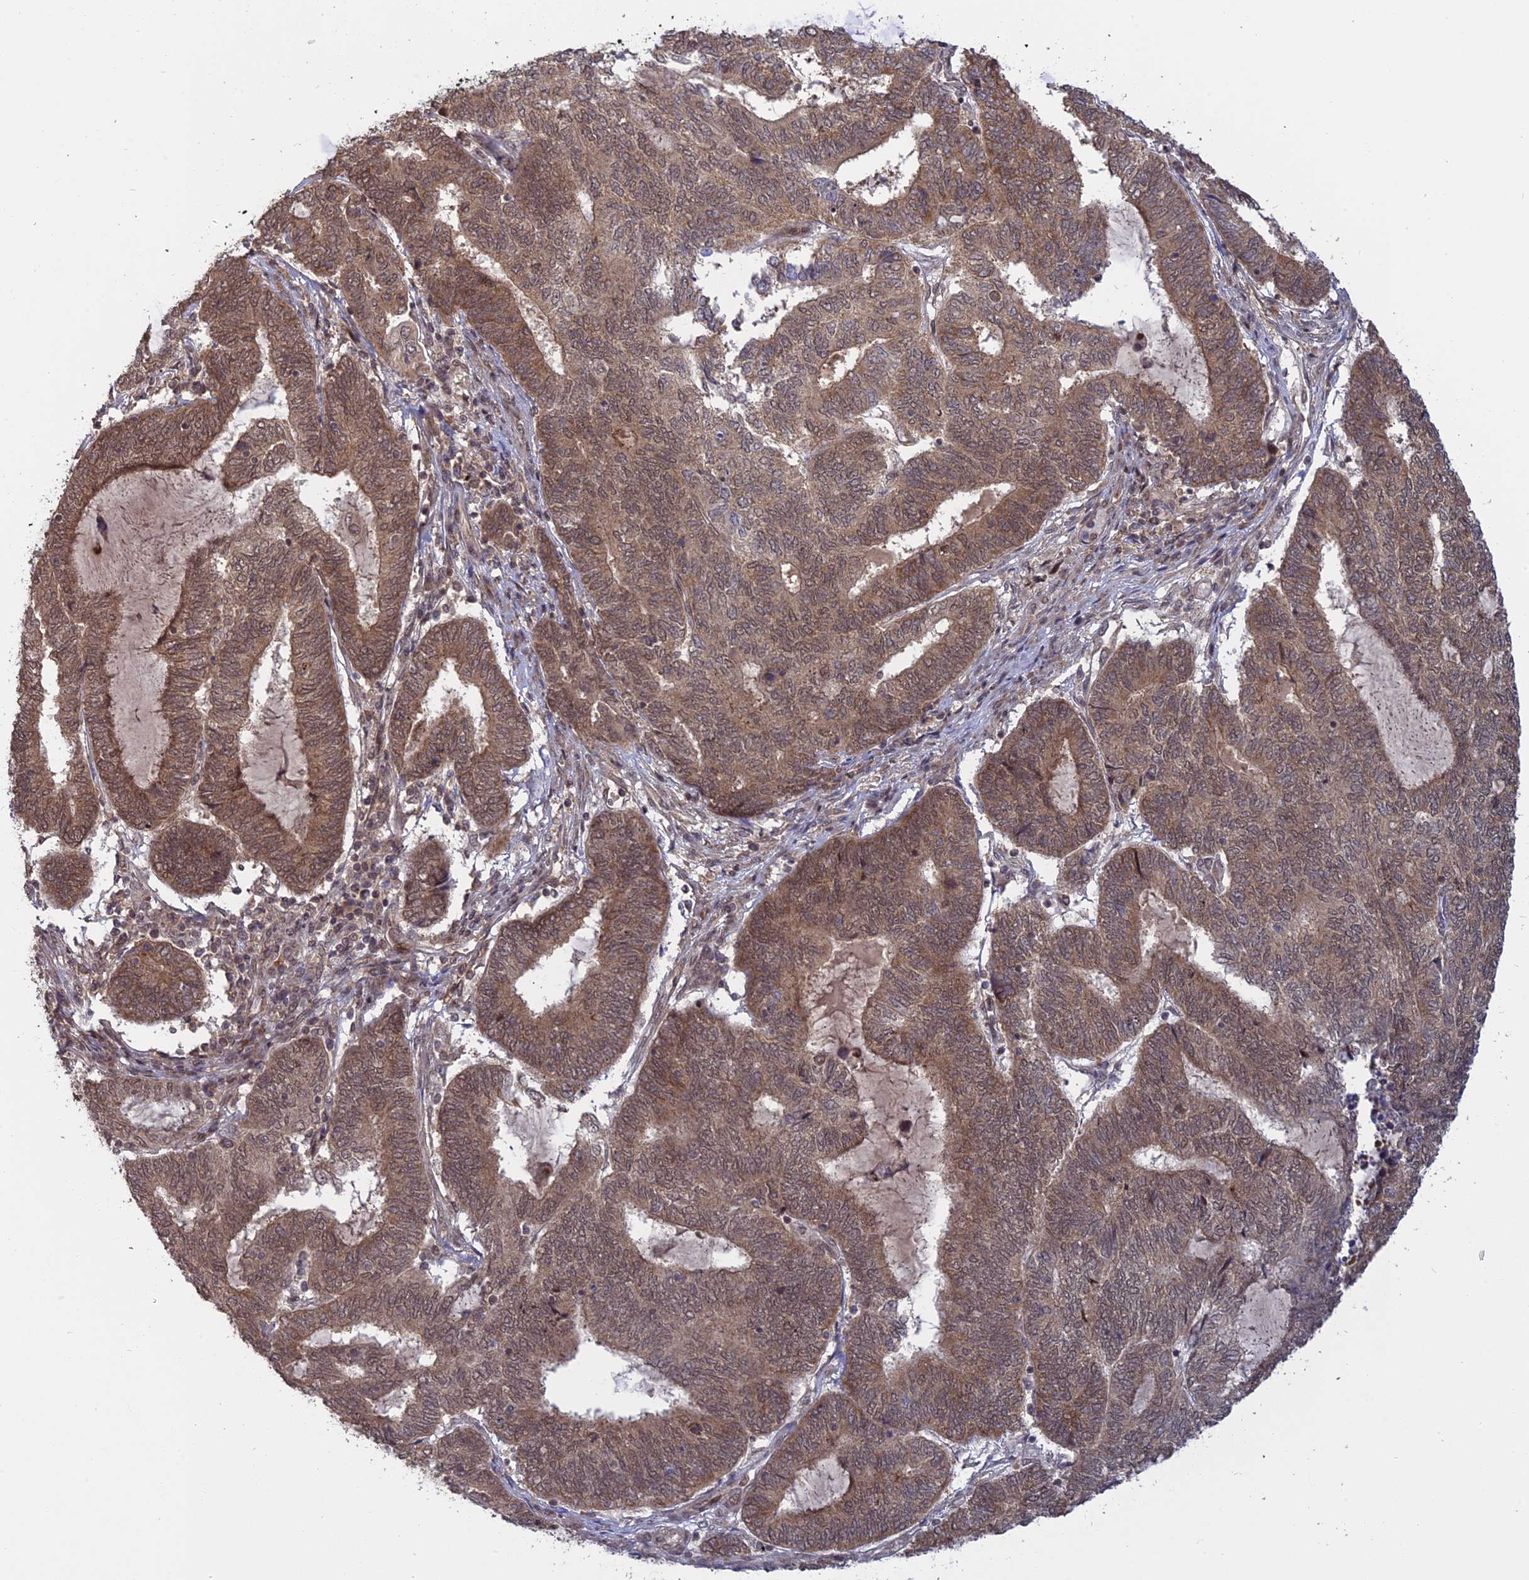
{"staining": {"intensity": "moderate", "quantity": ">75%", "location": "cytoplasmic/membranous,nuclear"}, "tissue": "endometrial cancer", "cell_type": "Tumor cells", "image_type": "cancer", "snomed": [{"axis": "morphology", "description": "Adenocarcinoma, NOS"}, {"axis": "topography", "description": "Uterus"}, {"axis": "topography", "description": "Endometrium"}], "caption": "Endometrial adenocarcinoma stained with IHC exhibits moderate cytoplasmic/membranous and nuclear expression in about >75% of tumor cells.", "gene": "PKIG", "patient": {"sex": "female", "age": 70}}